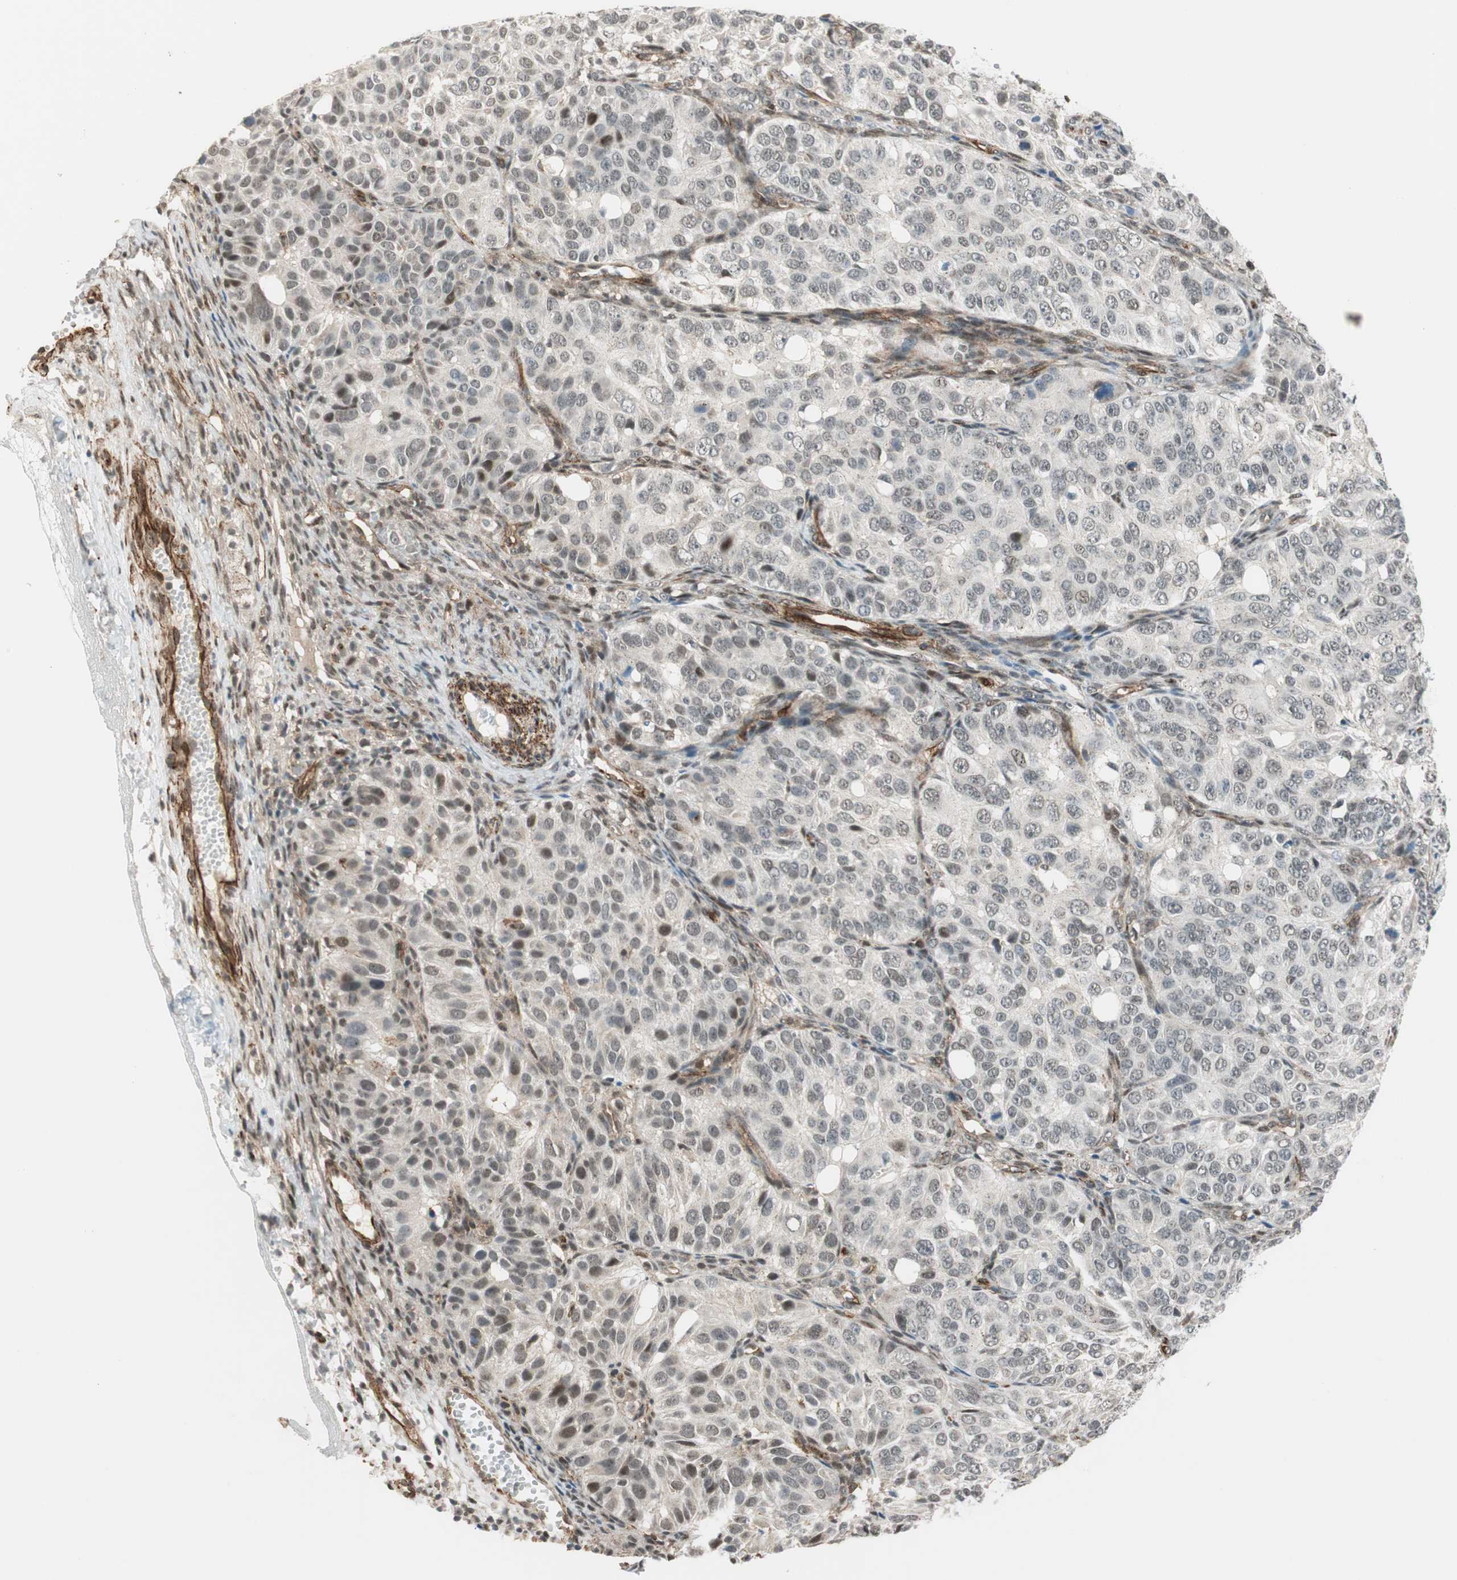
{"staining": {"intensity": "moderate", "quantity": "<25%", "location": "nuclear"}, "tissue": "ovarian cancer", "cell_type": "Tumor cells", "image_type": "cancer", "snomed": [{"axis": "morphology", "description": "Carcinoma, endometroid"}, {"axis": "topography", "description": "Ovary"}], "caption": "Immunohistochemistry (IHC) micrograph of neoplastic tissue: ovarian cancer (endometroid carcinoma) stained using immunohistochemistry exhibits low levels of moderate protein expression localized specifically in the nuclear of tumor cells, appearing as a nuclear brown color.", "gene": "CDK19", "patient": {"sex": "female", "age": 51}}